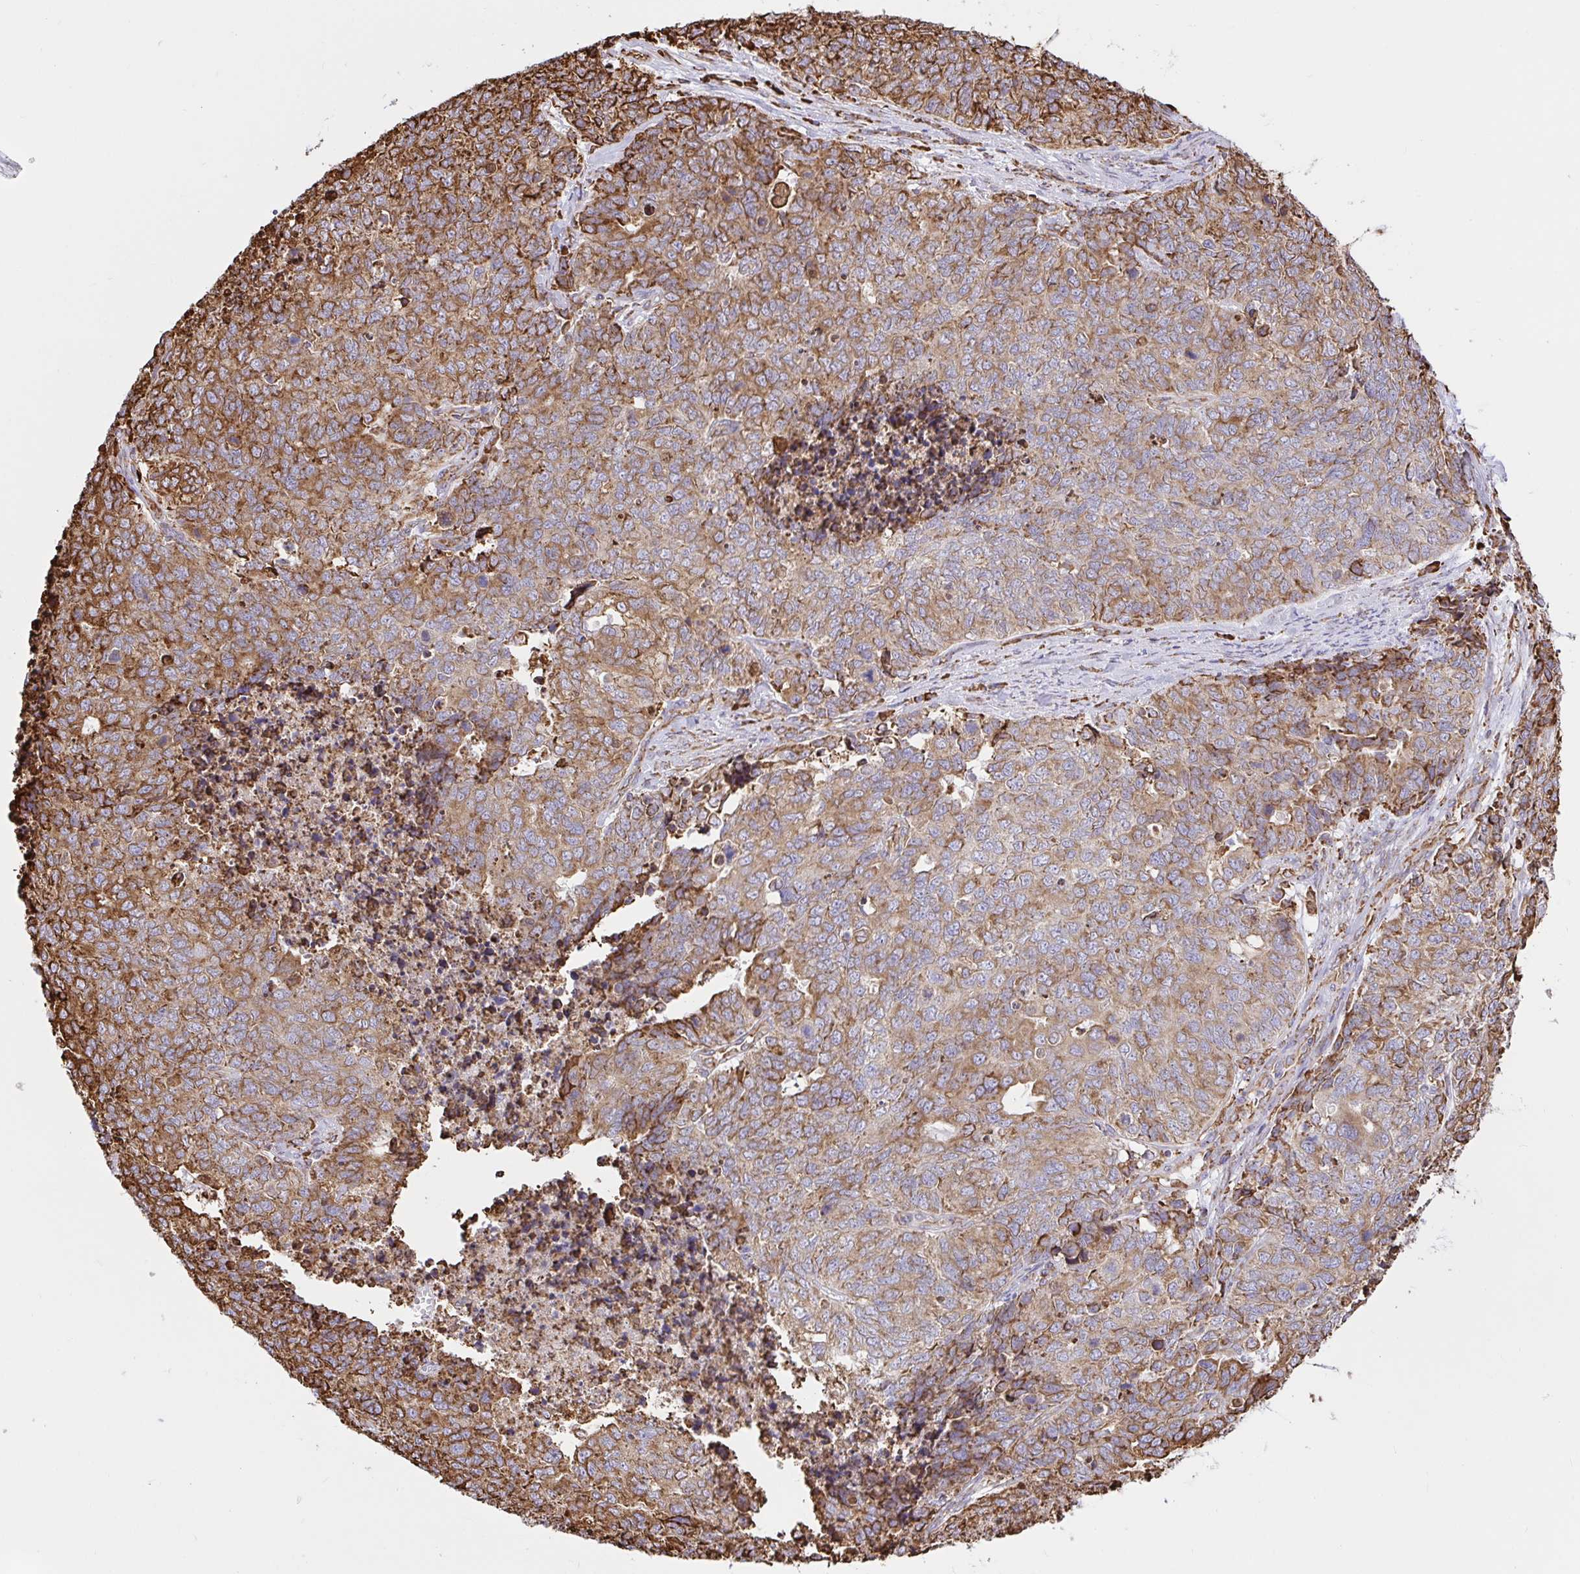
{"staining": {"intensity": "moderate", "quantity": "25%-75%", "location": "cytoplasmic/membranous"}, "tissue": "cervical cancer", "cell_type": "Tumor cells", "image_type": "cancer", "snomed": [{"axis": "morphology", "description": "Adenocarcinoma, NOS"}, {"axis": "topography", "description": "Cervix"}], "caption": "About 25%-75% of tumor cells in human cervical adenocarcinoma exhibit moderate cytoplasmic/membranous protein staining as visualized by brown immunohistochemical staining.", "gene": "CLGN", "patient": {"sex": "female", "age": 63}}